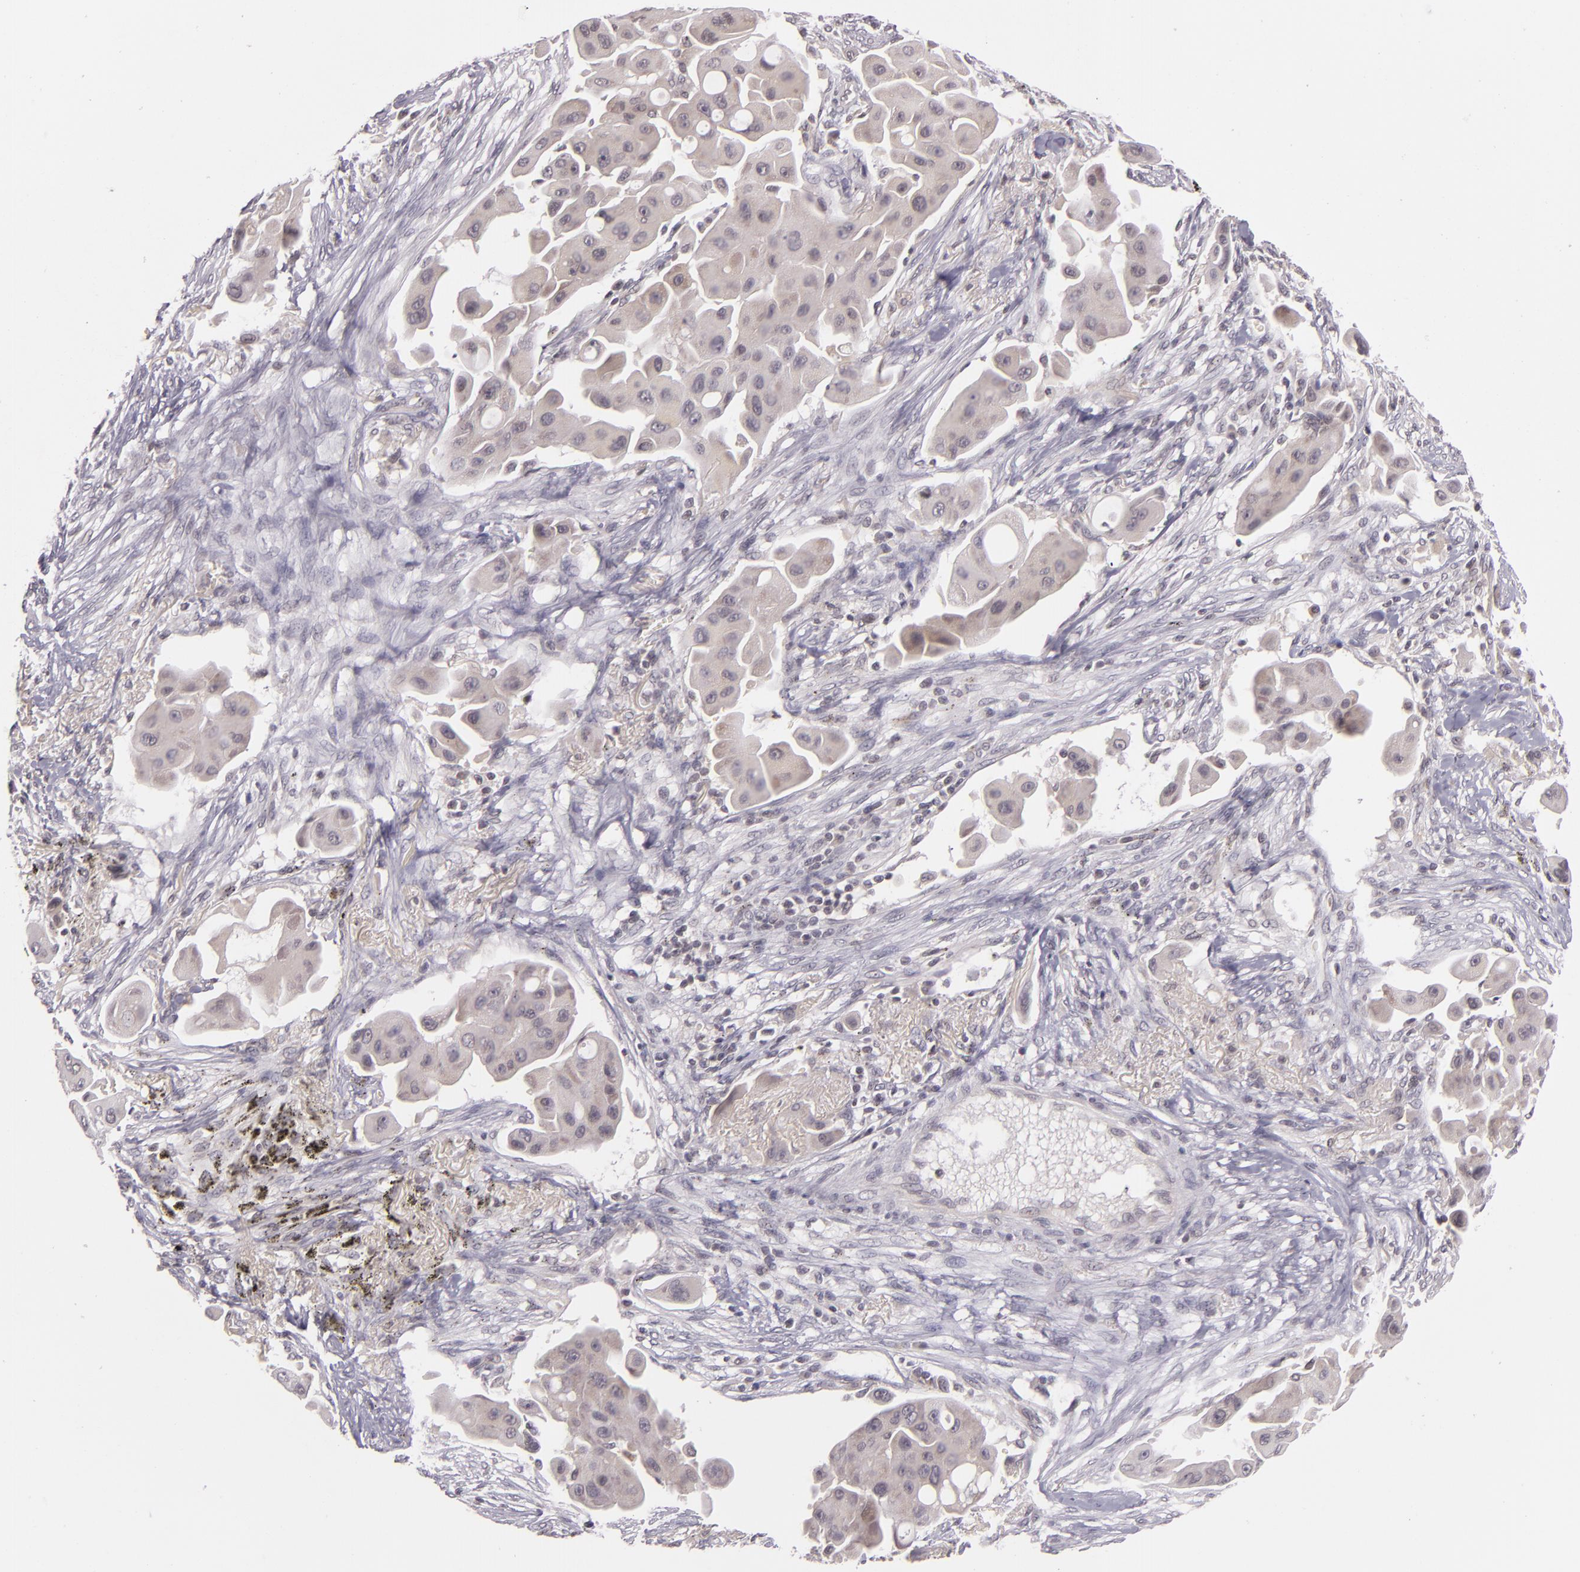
{"staining": {"intensity": "weak", "quantity": "<25%", "location": "cytoplasmic/membranous"}, "tissue": "lung cancer", "cell_type": "Tumor cells", "image_type": "cancer", "snomed": [{"axis": "morphology", "description": "Adenocarcinoma, NOS"}, {"axis": "topography", "description": "Lung"}], "caption": "High power microscopy photomicrograph of an immunohistochemistry (IHC) photomicrograph of adenocarcinoma (lung), revealing no significant staining in tumor cells.", "gene": "CASP8", "patient": {"sex": "male", "age": 68}}